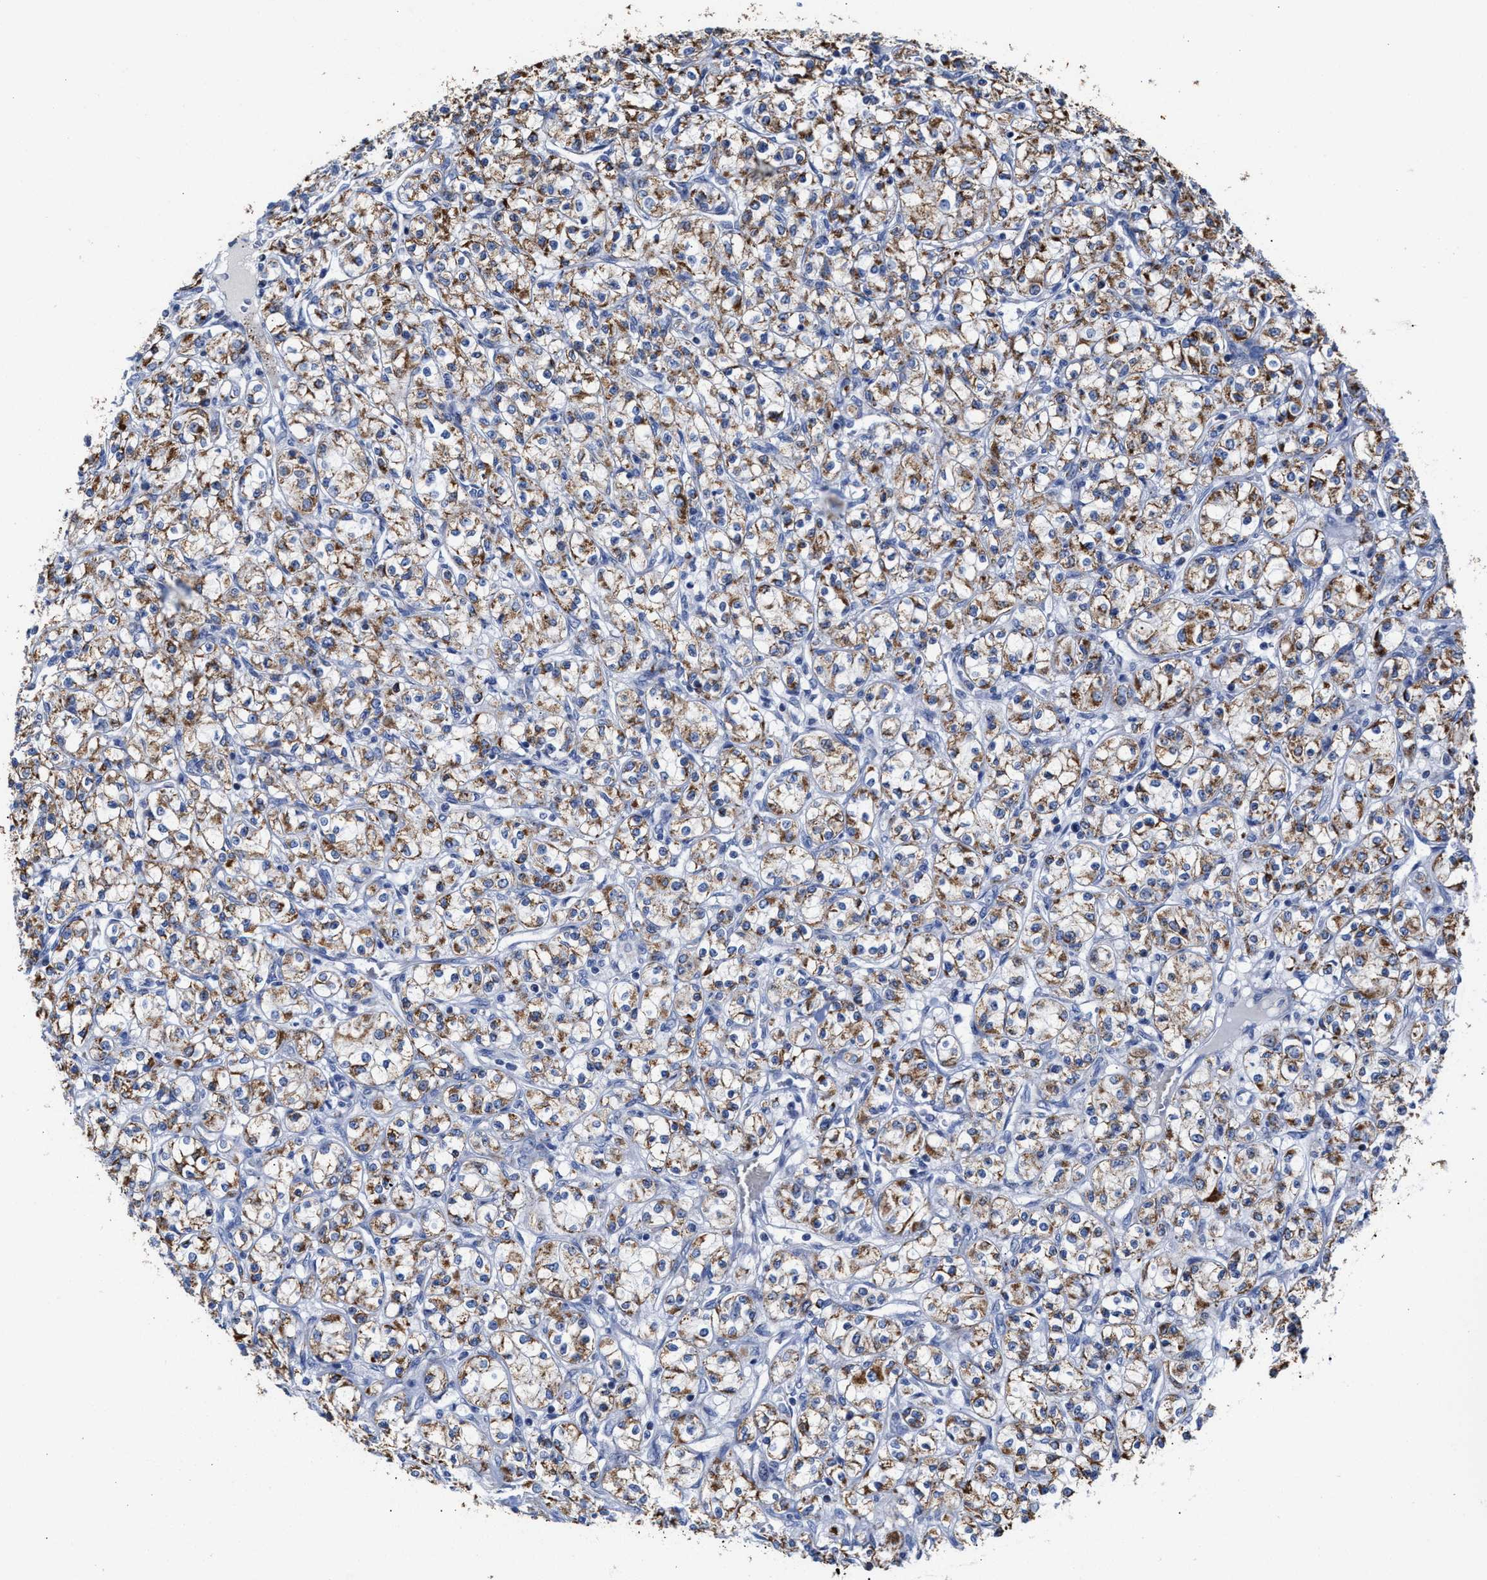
{"staining": {"intensity": "moderate", "quantity": ">75%", "location": "cytoplasmic/membranous"}, "tissue": "renal cancer", "cell_type": "Tumor cells", "image_type": "cancer", "snomed": [{"axis": "morphology", "description": "Adenocarcinoma, NOS"}, {"axis": "topography", "description": "Kidney"}], "caption": "An IHC micrograph of tumor tissue is shown. Protein staining in brown labels moderate cytoplasmic/membranous positivity in renal cancer (adenocarcinoma) within tumor cells.", "gene": "JAG1", "patient": {"sex": "male", "age": 77}}